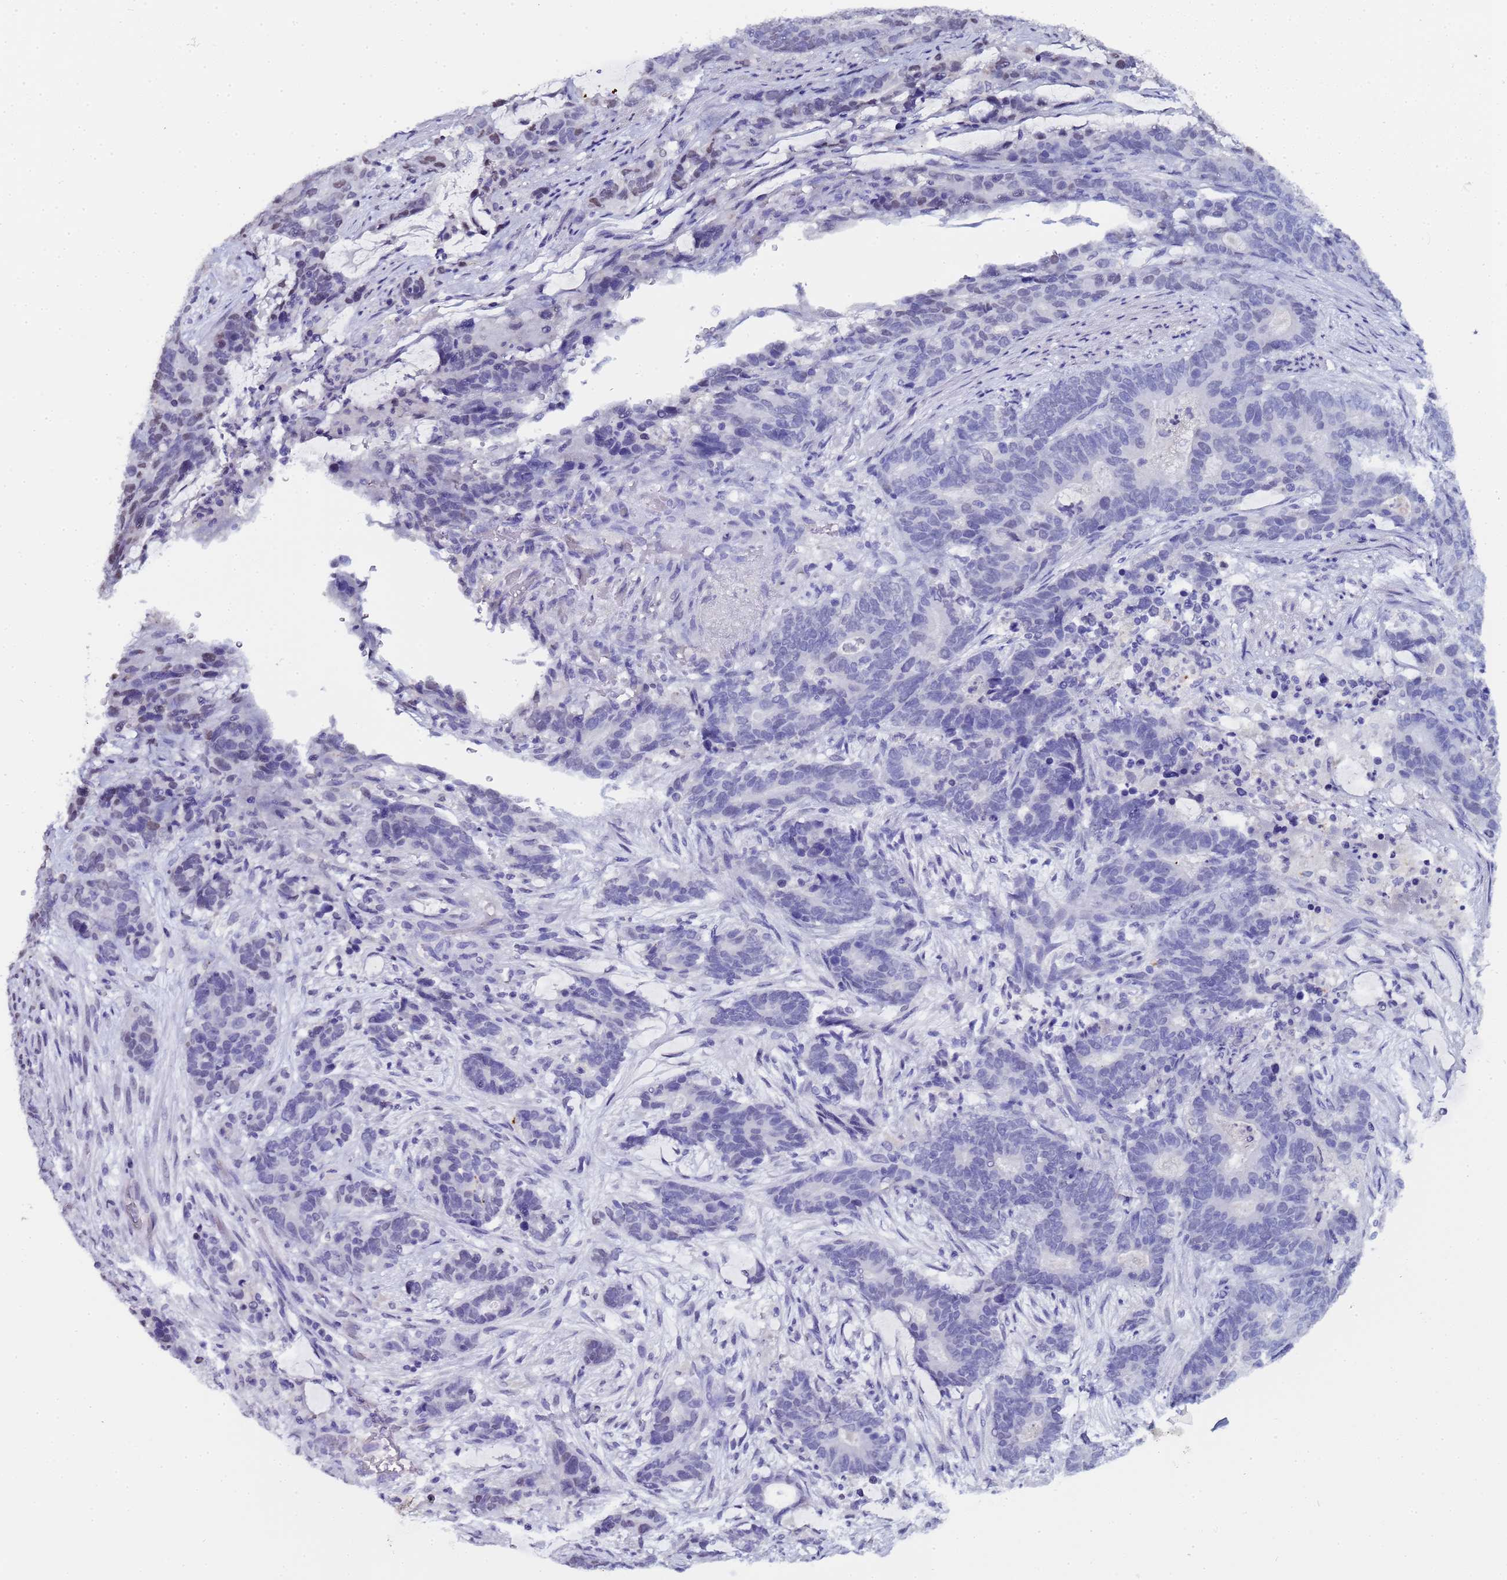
{"staining": {"intensity": "negative", "quantity": "none", "location": "none"}, "tissue": "stomach cancer", "cell_type": "Tumor cells", "image_type": "cancer", "snomed": [{"axis": "morphology", "description": "Adenocarcinoma, NOS"}, {"axis": "topography", "description": "Stomach"}], "caption": "High power microscopy photomicrograph of an immunohistochemistry photomicrograph of stomach cancer (adenocarcinoma), revealing no significant staining in tumor cells.", "gene": "CTRC", "patient": {"sex": "female", "age": 76}}